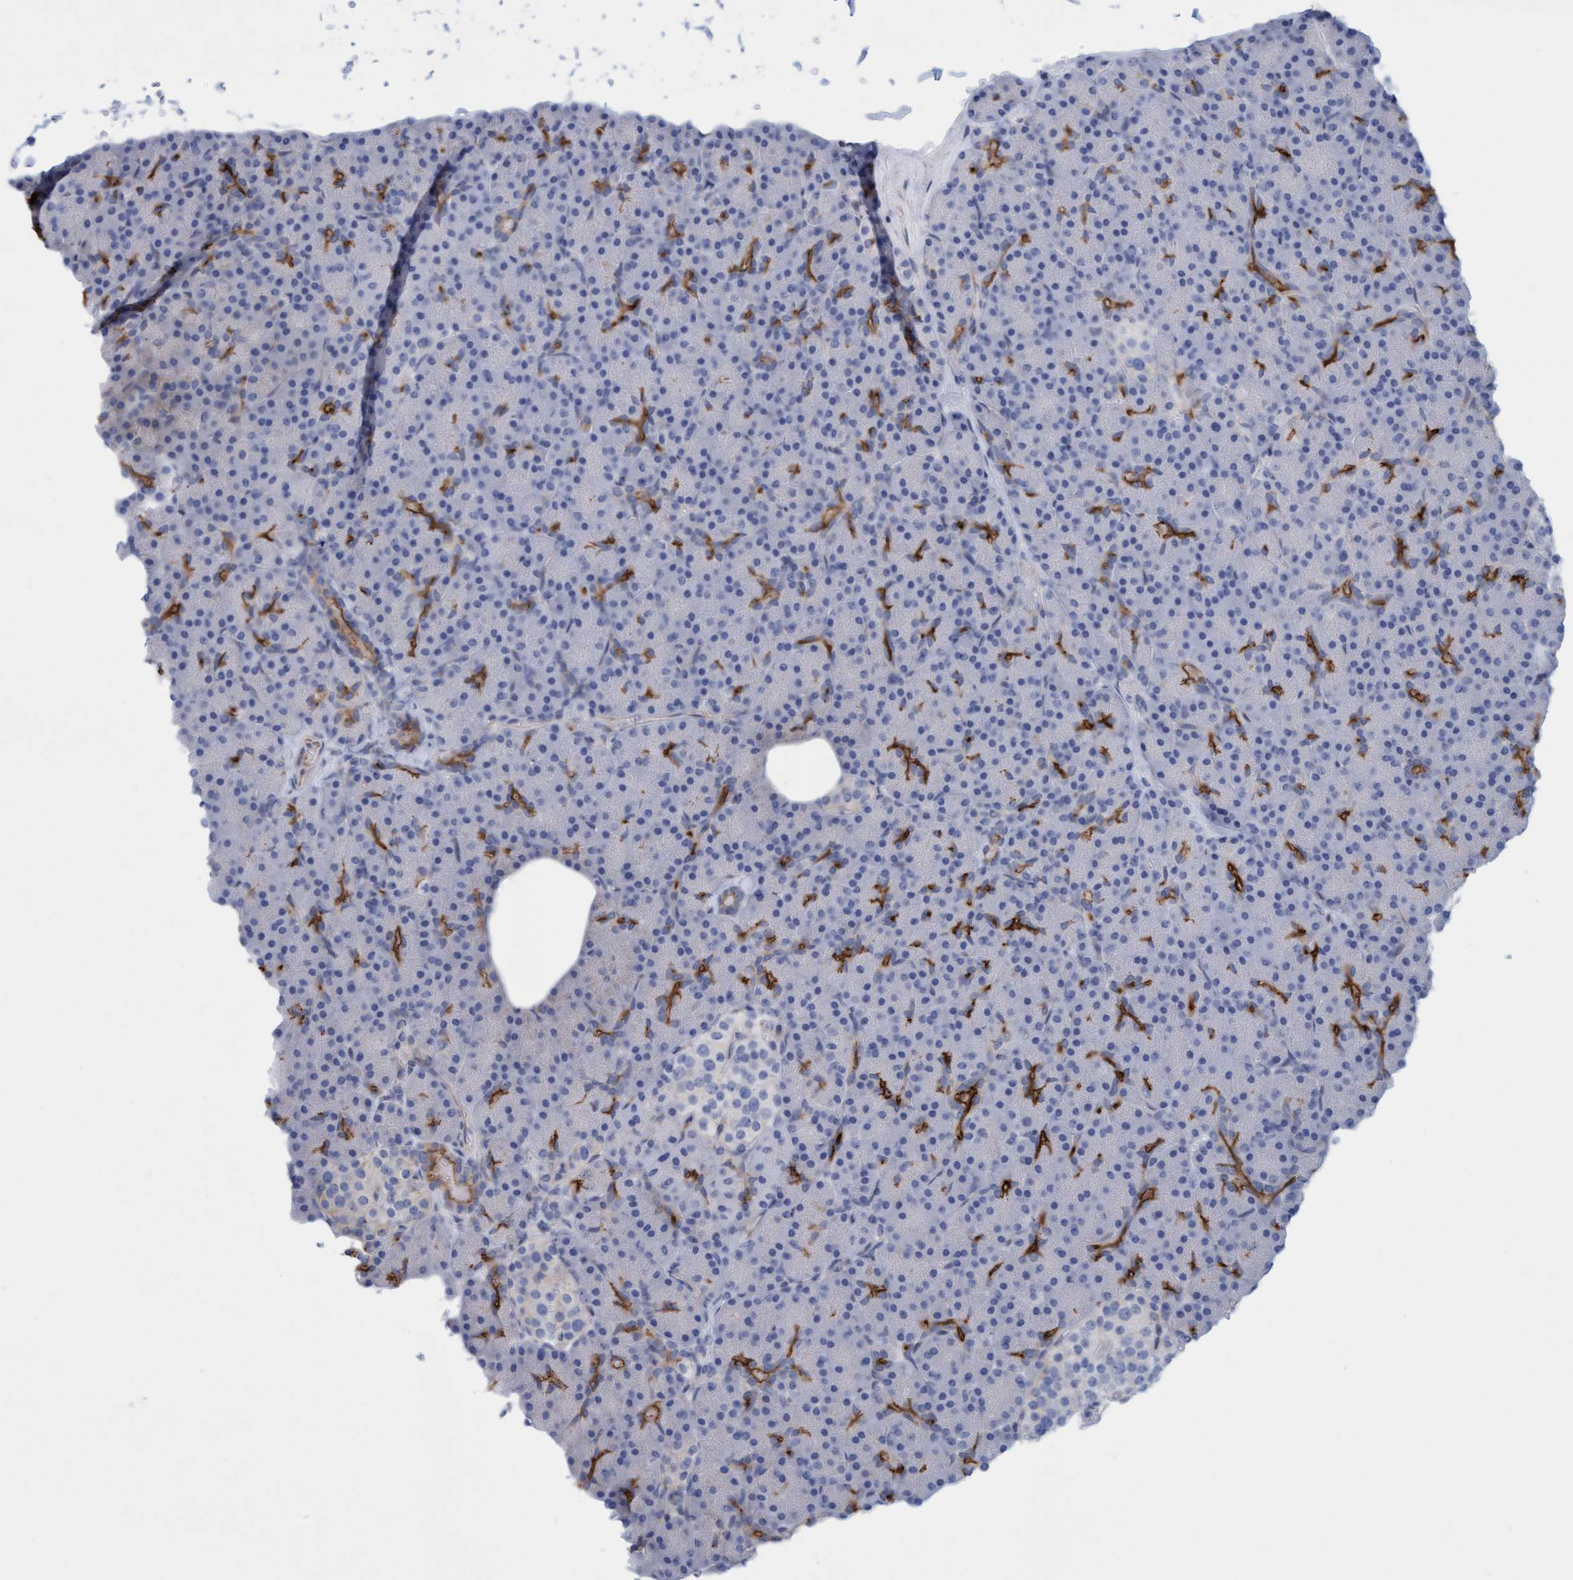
{"staining": {"intensity": "strong", "quantity": "<25%", "location": "cytoplasmic/membranous"}, "tissue": "pancreas", "cell_type": "Exocrine glandular cells", "image_type": "normal", "snomed": [{"axis": "morphology", "description": "Normal tissue, NOS"}, {"axis": "topography", "description": "Pancreas"}], "caption": "About <25% of exocrine glandular cells in unremarkable human pancreas exhibit strong cytoplasmic/membranous protein positivity as visualized by brown immunohistochemical staining.", "gene": "SLC28A3", "patient": {"sex": "female", "age": 43}}